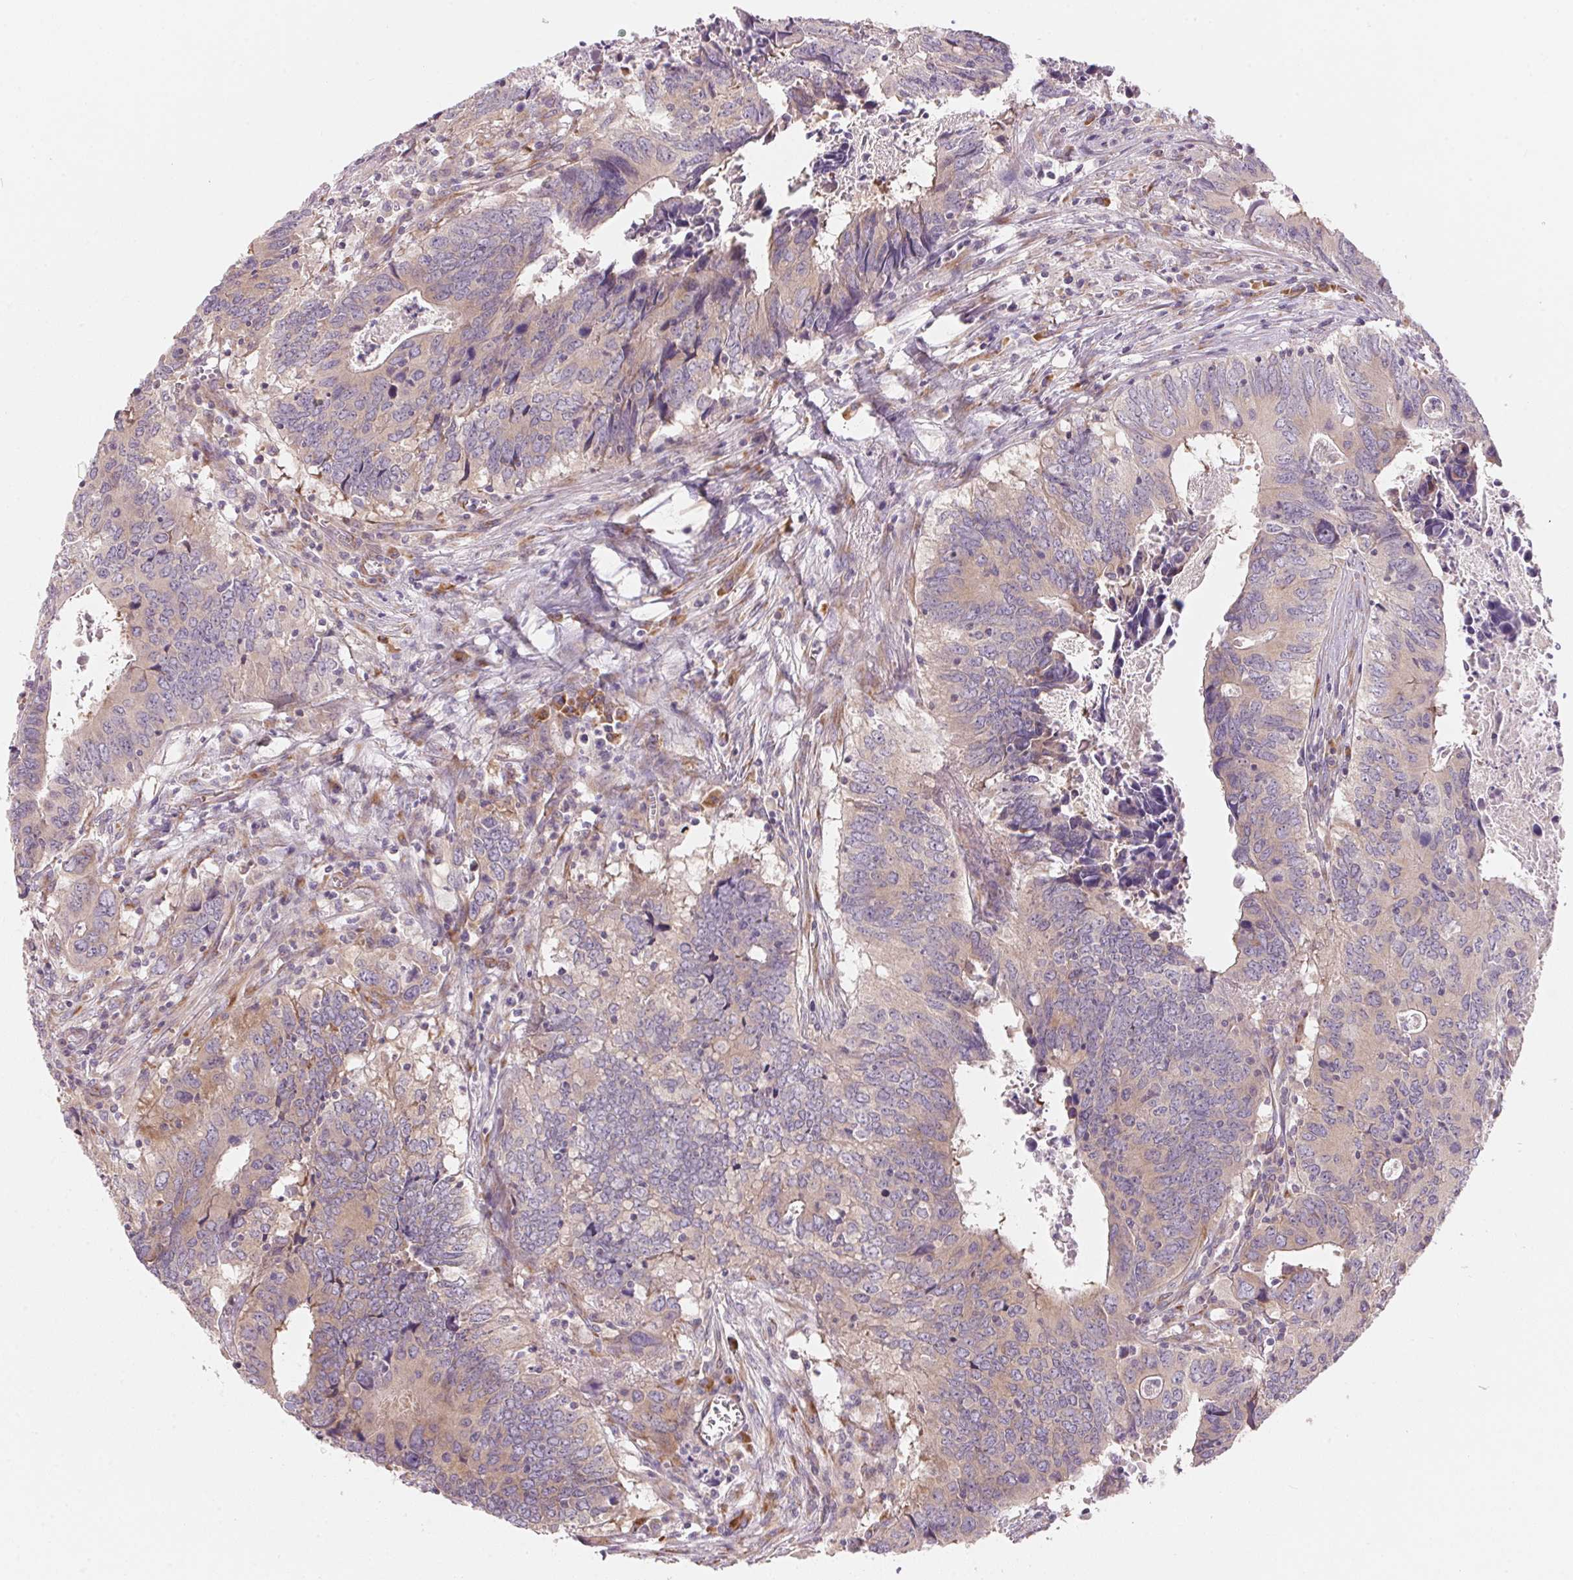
{"staining": {"intensity": "weak", "quantity": "25%-75%", "location": "cytoplasmic/membranous"}, "tissue": "colorectal cancer", "cell_type": "Tumor cells", "image_type": "cancer", "snomed": [{"axis": "morphology", "description": "Adenocarcinoma, NOS"}, {"axis": "topography", "description": "Colon"}], "caption": "Protein staining of colorectal adenocarcinoma tissue reveals weak cytoplasmic/membranous expression in approximately 25%-75% of tumor cells. Nuclei are stained in blue.", "gene": "BLOC1S2", "patient": {"sex": "female", "age": 82}}